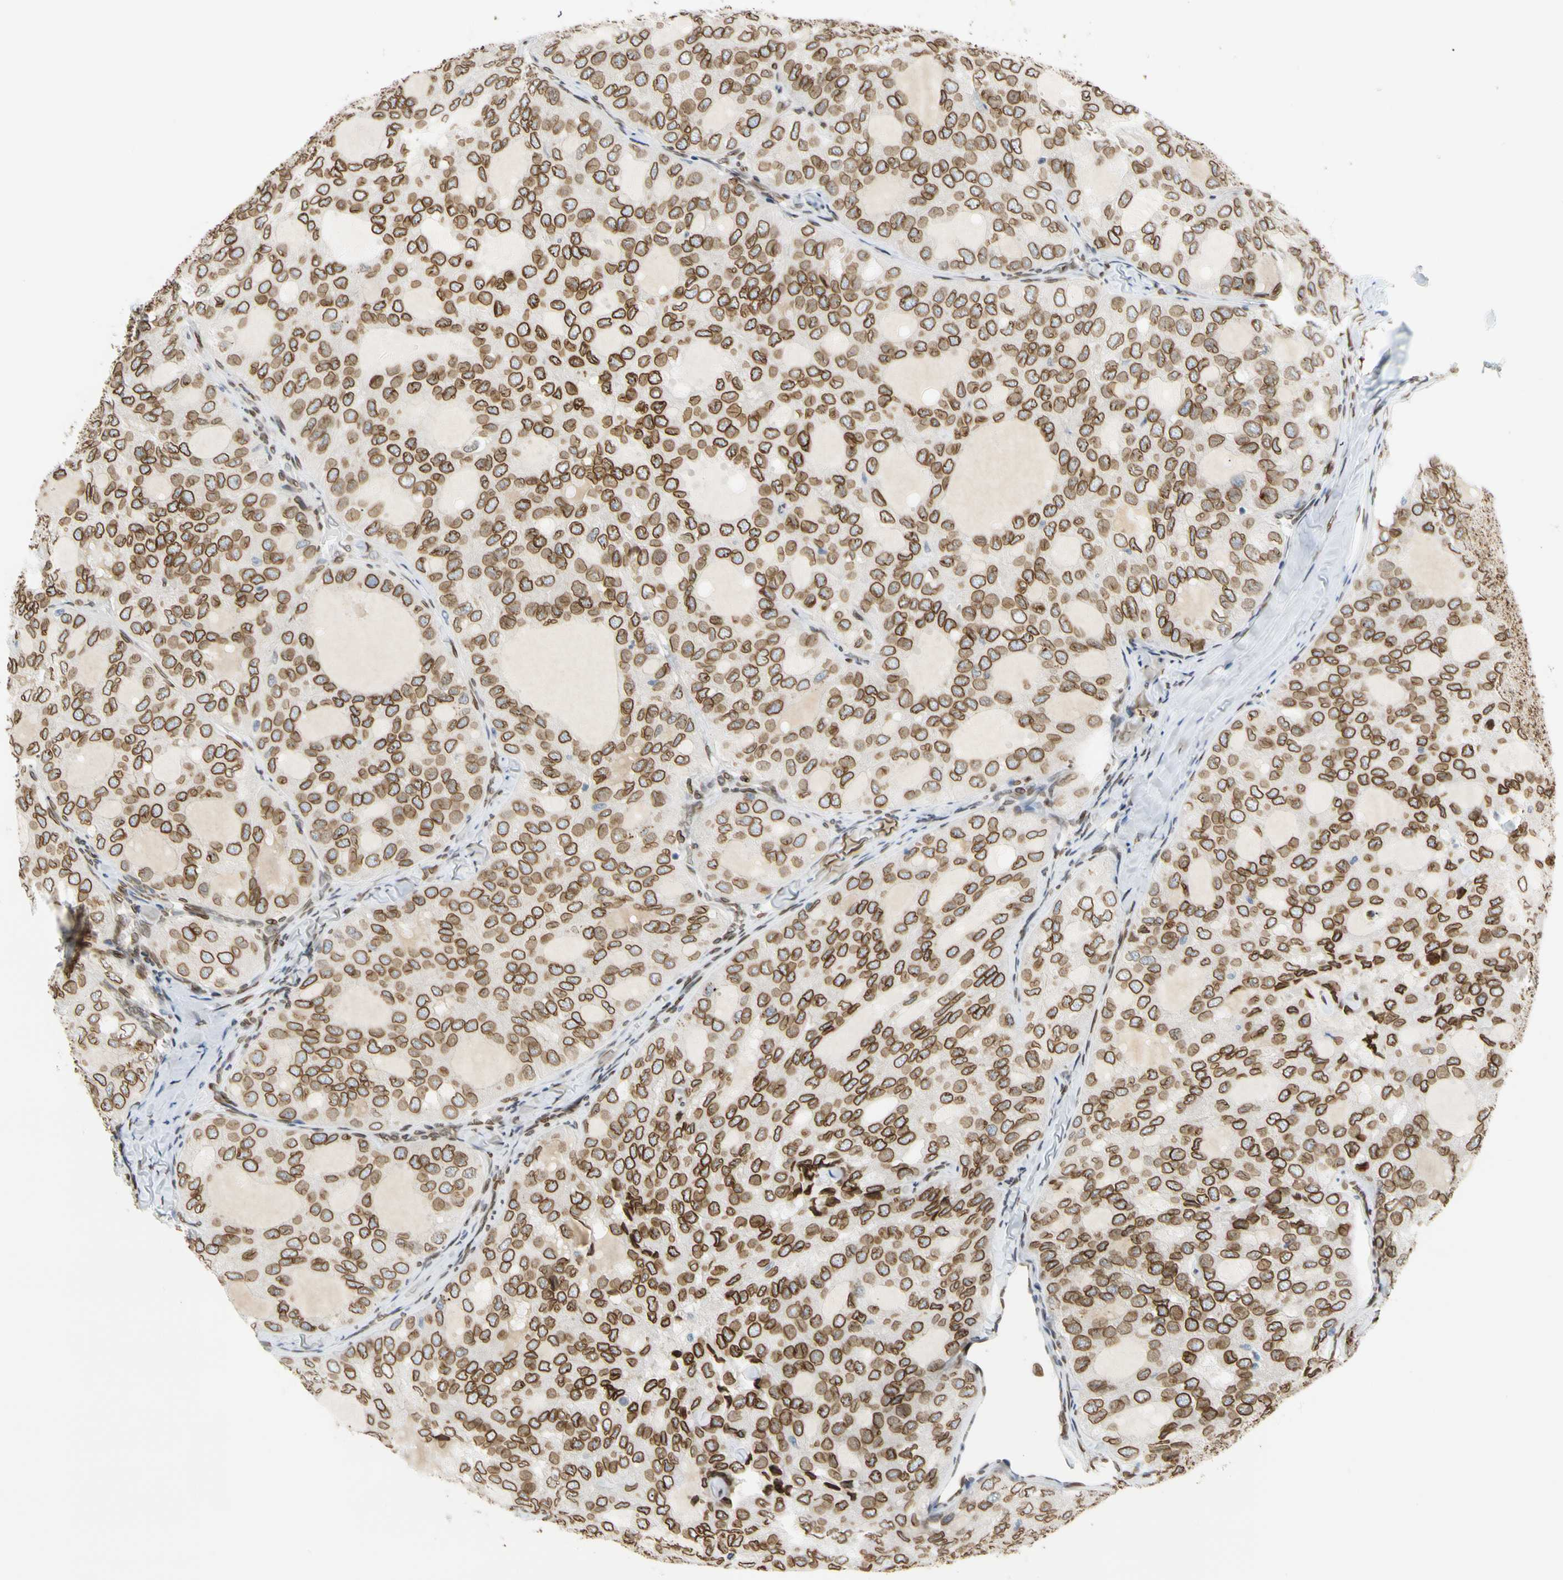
{"staining": {"intensity": "strong", "quantity": ">75%", "location": "cytoplasmic/membranous,nuclear"}, "tissue": "thyroid cancer", "cell_type": "Tumor cells", "image_type": "cancer", "snomed": [{"axis": "morphology", "description": "Follicular adenoma carcinoma, NOS"}, {"axis": "topography", "description": "Thyroid gland"}], "caption": "Immunohistochemical staining of human thyroid cancer demonstrates high levels of strong cytoplasmic/membranous and nuclear positivity in approximately >75% of tumor cells.", "gene": "SUN1", "patient": {"sex": "male", "age": 75}}